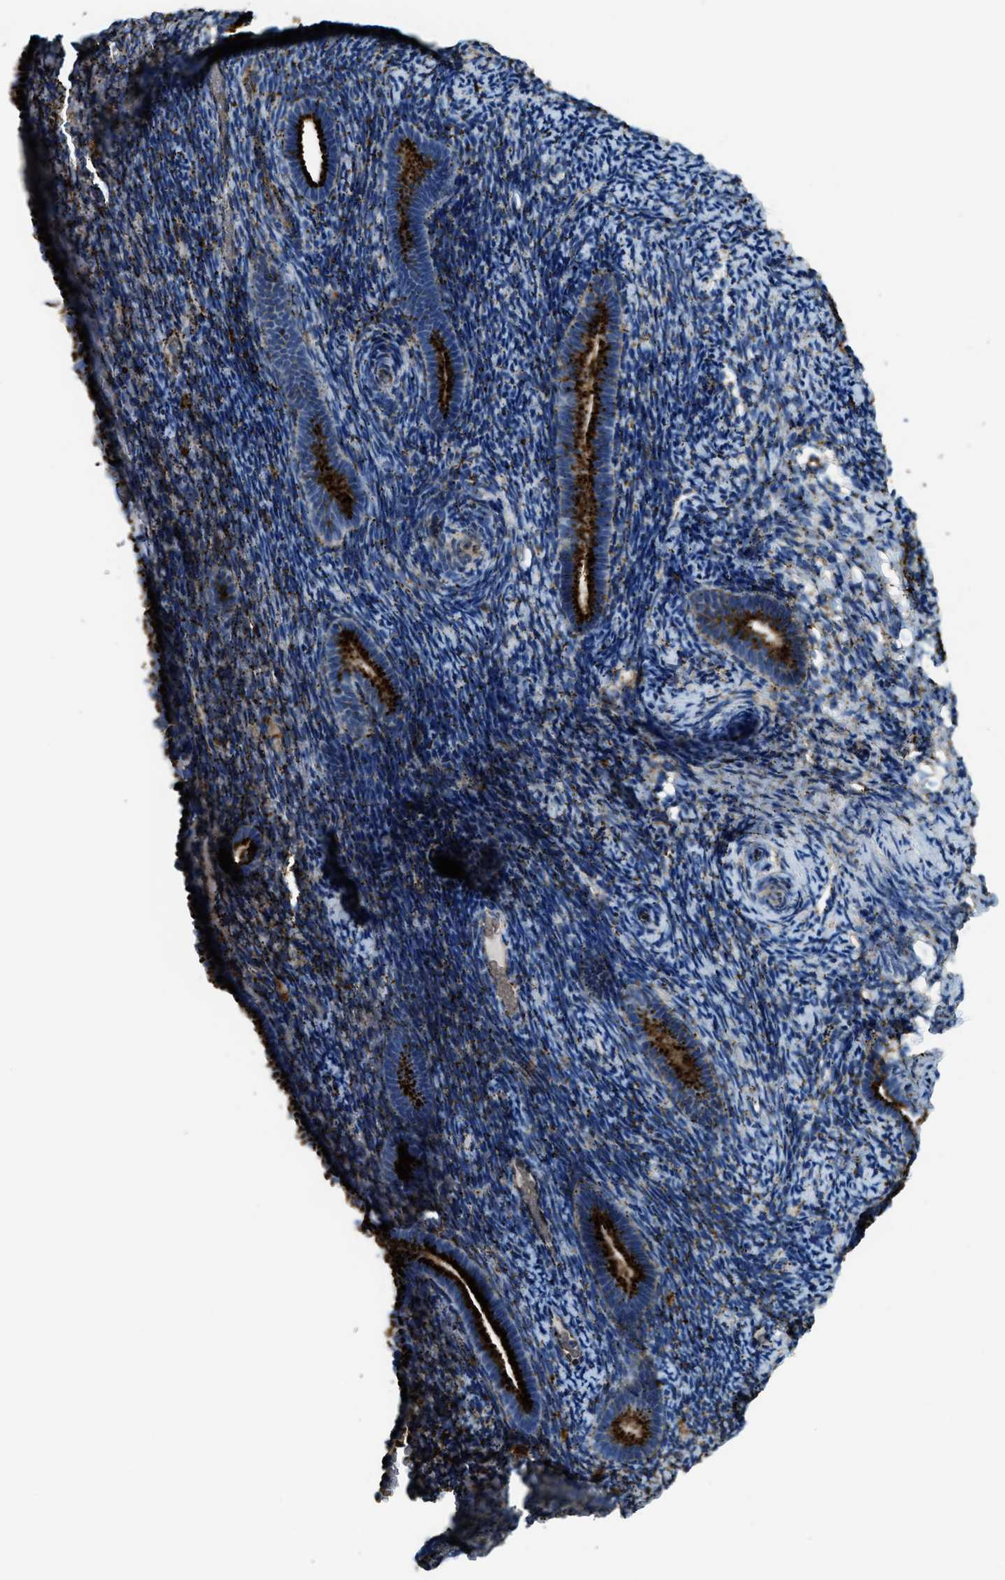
{"staining": {"intensity": "moderate", "quantity": ">75%", "location": "cytoplasmic/membranous"}, "tissue": "endometrium", "cell_type": "Cells in endometrial stroma", "image_type": "normal", "snomed": [{"axis": "morphology", "description": "Normal tissue, NOS"}, {"axis": "topography", "description": "Endometrium"}], "caption": "Immunohistochemistry (IHC) of unremarkable human endometrium demonstrates medium levels of moderate cytoplasmic/membranous staining in about >75% of cells in endometrial stroma. Immunohistochemistry stains the protein of interest in brown and the nuclei are stained blue.", "gene": "SCARB2", "patient": {"sex": "female", "age": 51}}